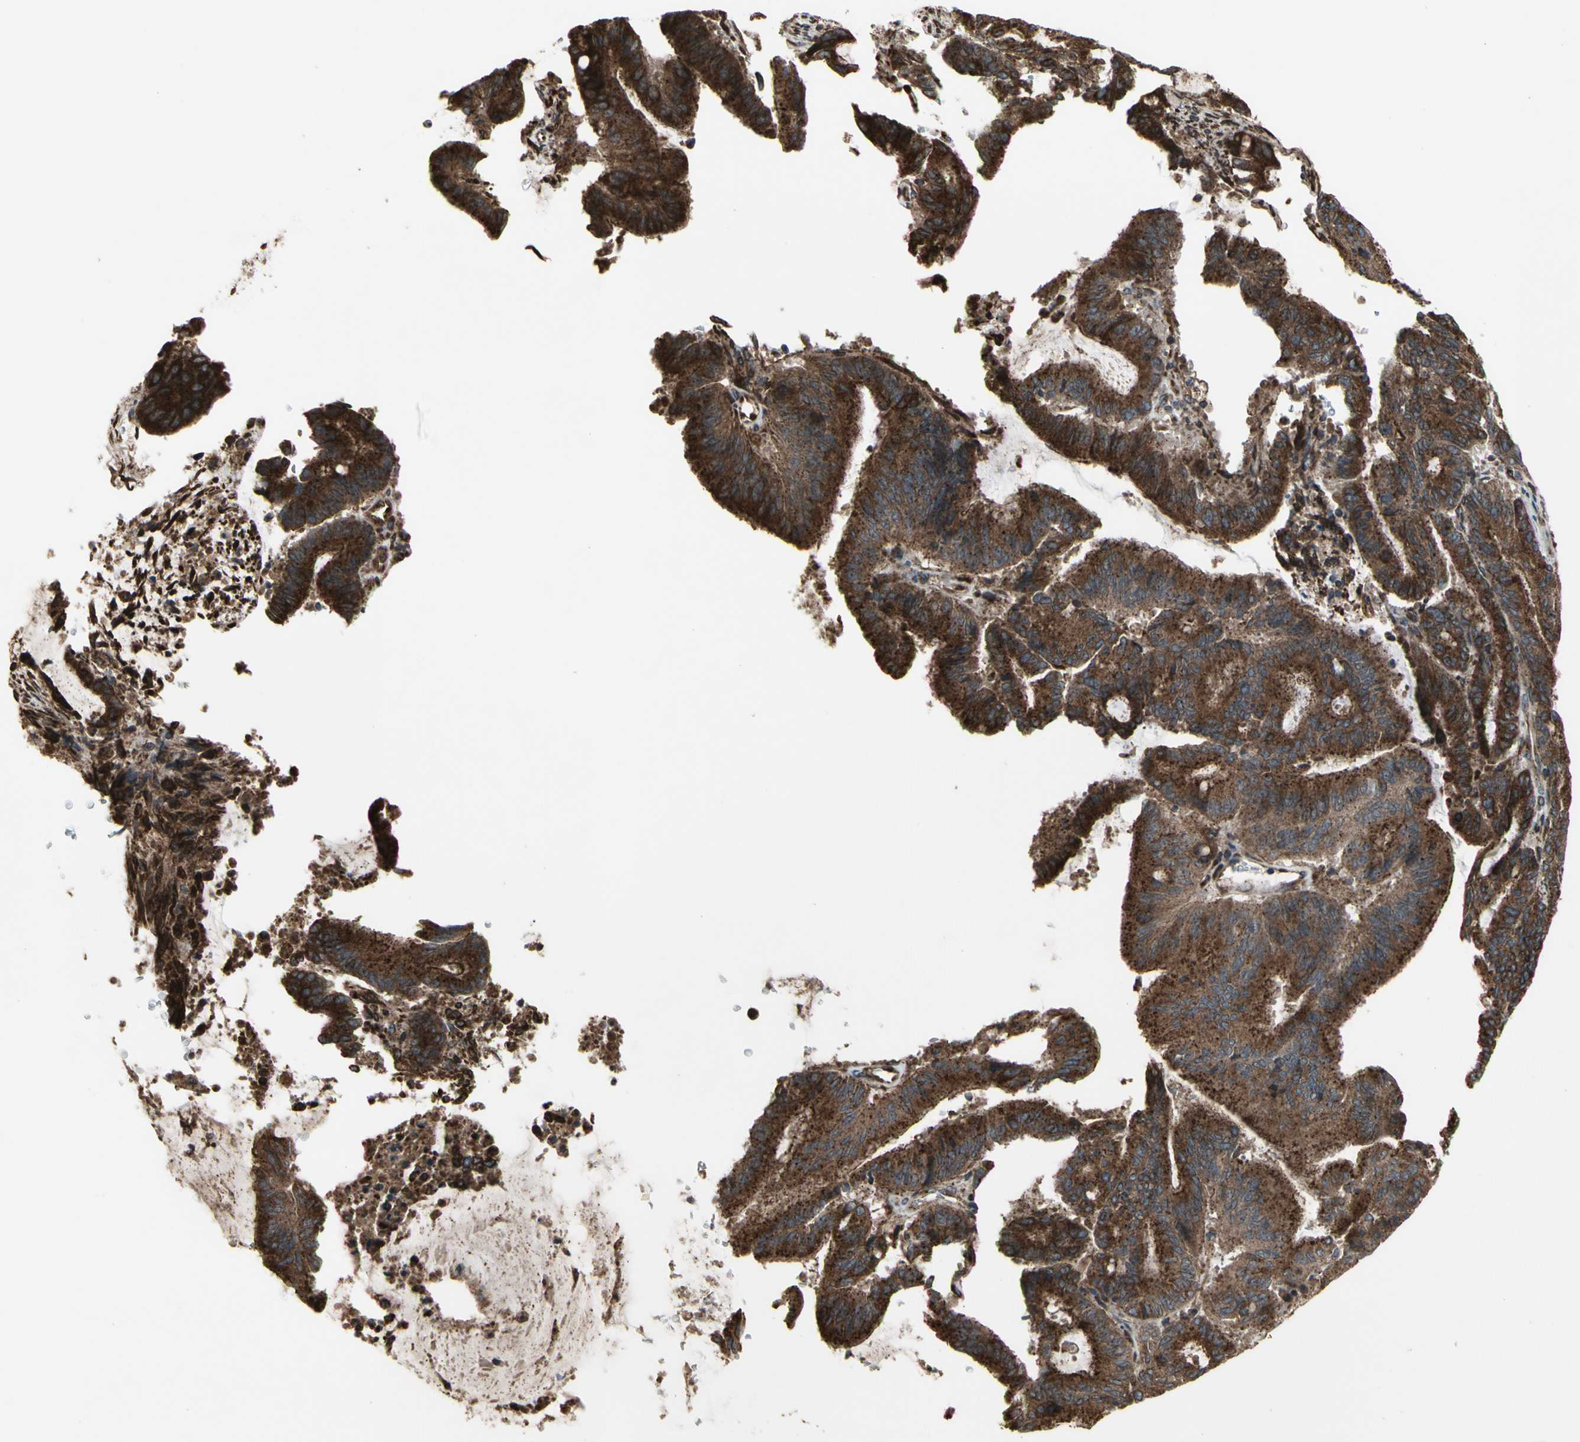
{"staining": {"intensity": "strong", "quantity": ">75%", "location": "cytoplasmic/membranous"}, "tissue": "liver cancer", "cell_type": "Tumor cells", "image_type": "cancer", "snomed": [{"axis": "morphology", "description": "Cholangiocarcinoma"}, {"axis": "topography", "description": "Liver"}], "caption": "A high-resolution micrograph shows IHC staining of liver cancer, which reveals strong cytoplasmic/membranous positivity in approximately >75% of tumor cells. (DAB (3,3'-diaminobenzidine) IHC, brown staining for protein, blue staining for nuclei).", "gene": "SLC39A9", "patient": {"sex": "female", "age": 73}}